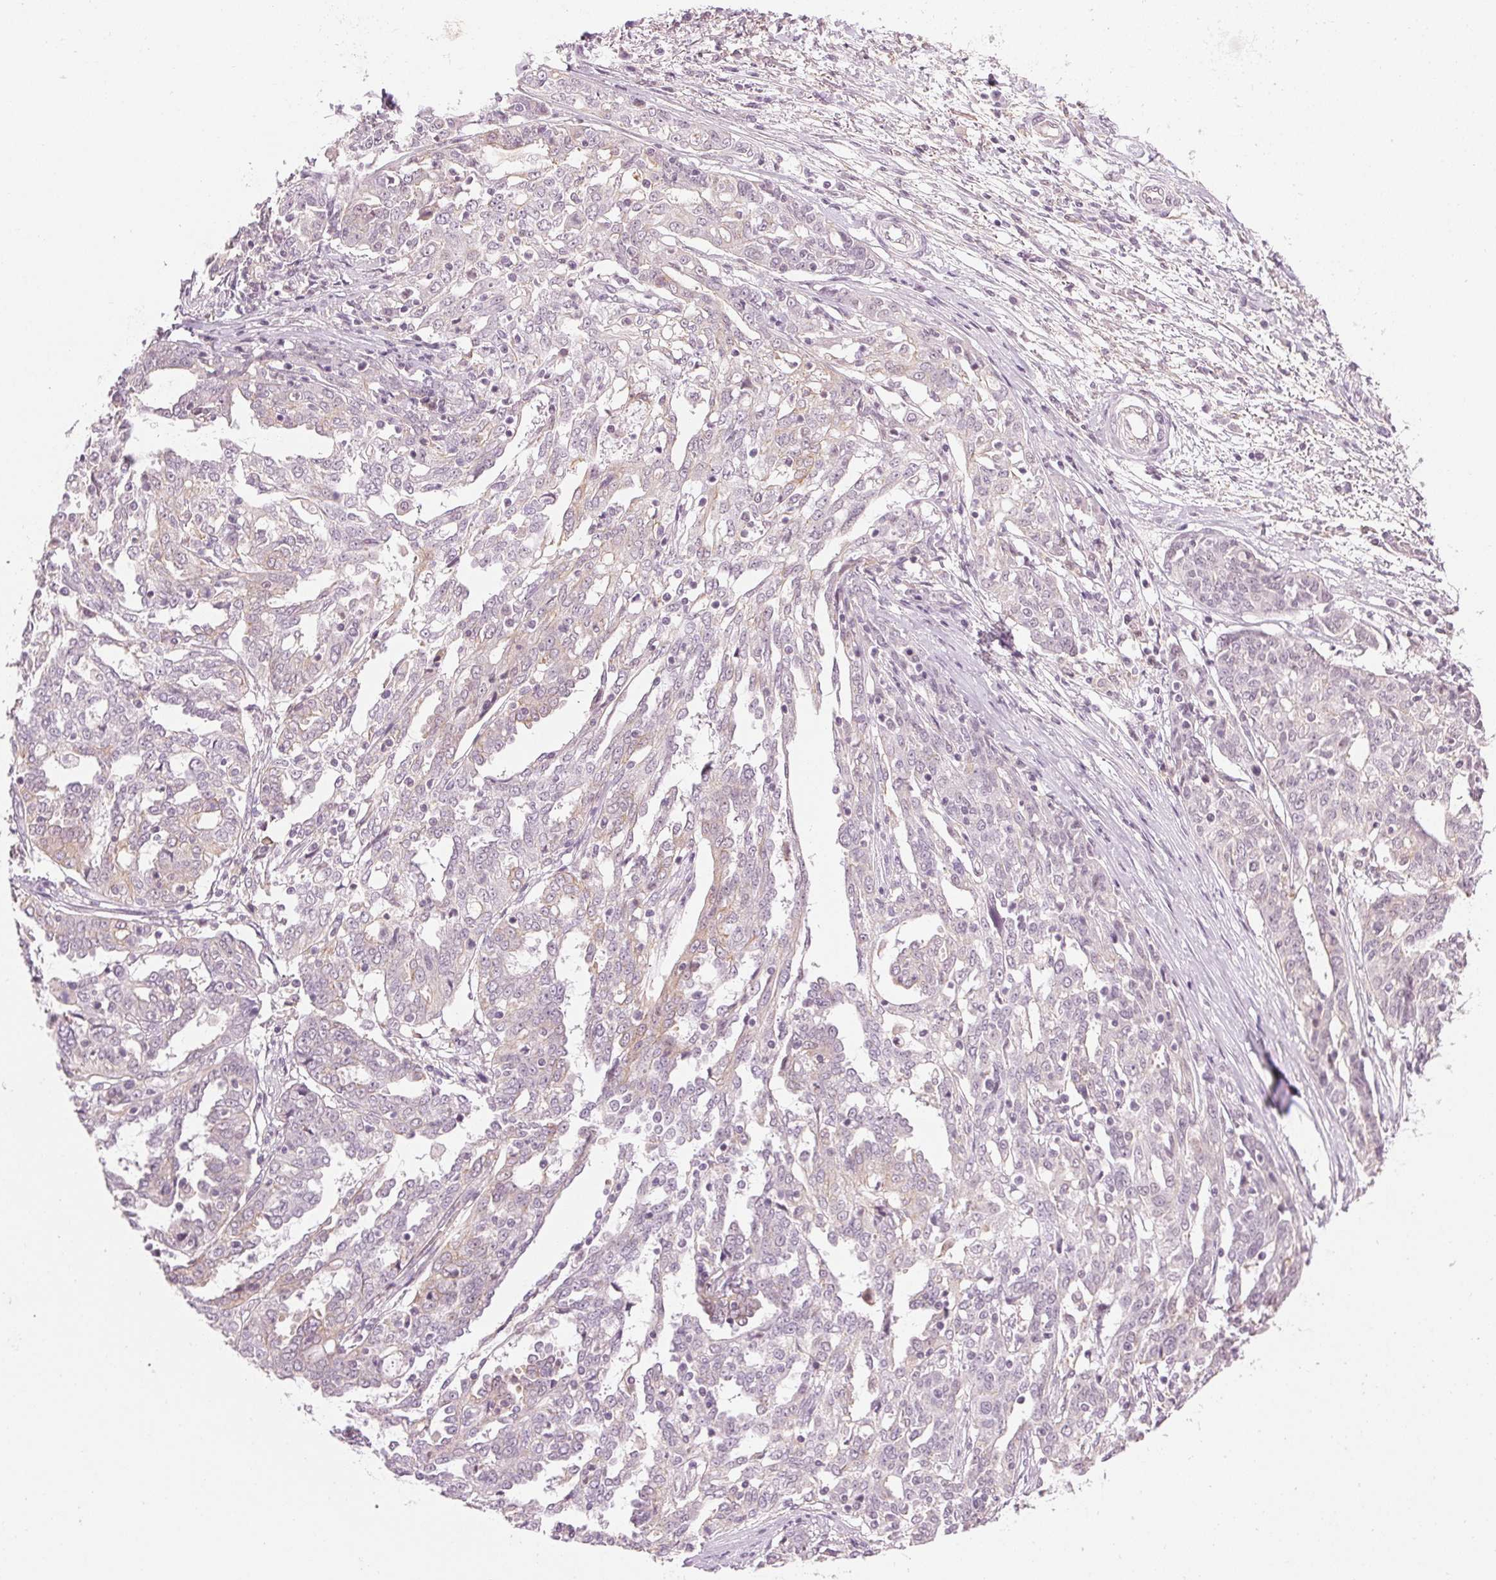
{"staining": {"intensity": "negative", "quantity": "none", "location": "none"}, "tissue": "ovarian cancer", "cell_type": "Tumor cells", "image_type": "cancer", "snomed": [{"axis": "morphology", "description": "Cystadenocarcinoma, serous, NOS"}, {"axis": "topography", "description": "Ovary"}], "caption": "Image shows no significant protein staining in tumor cells of serous cystadenocarcinoma (ovarian). (DAB (3,3'-diaminobenzidine) IHC visualized using brightfield microscopy, high magnification).", "gene": "AIF1L", "patient": {"sex": "female", "age": 67}}